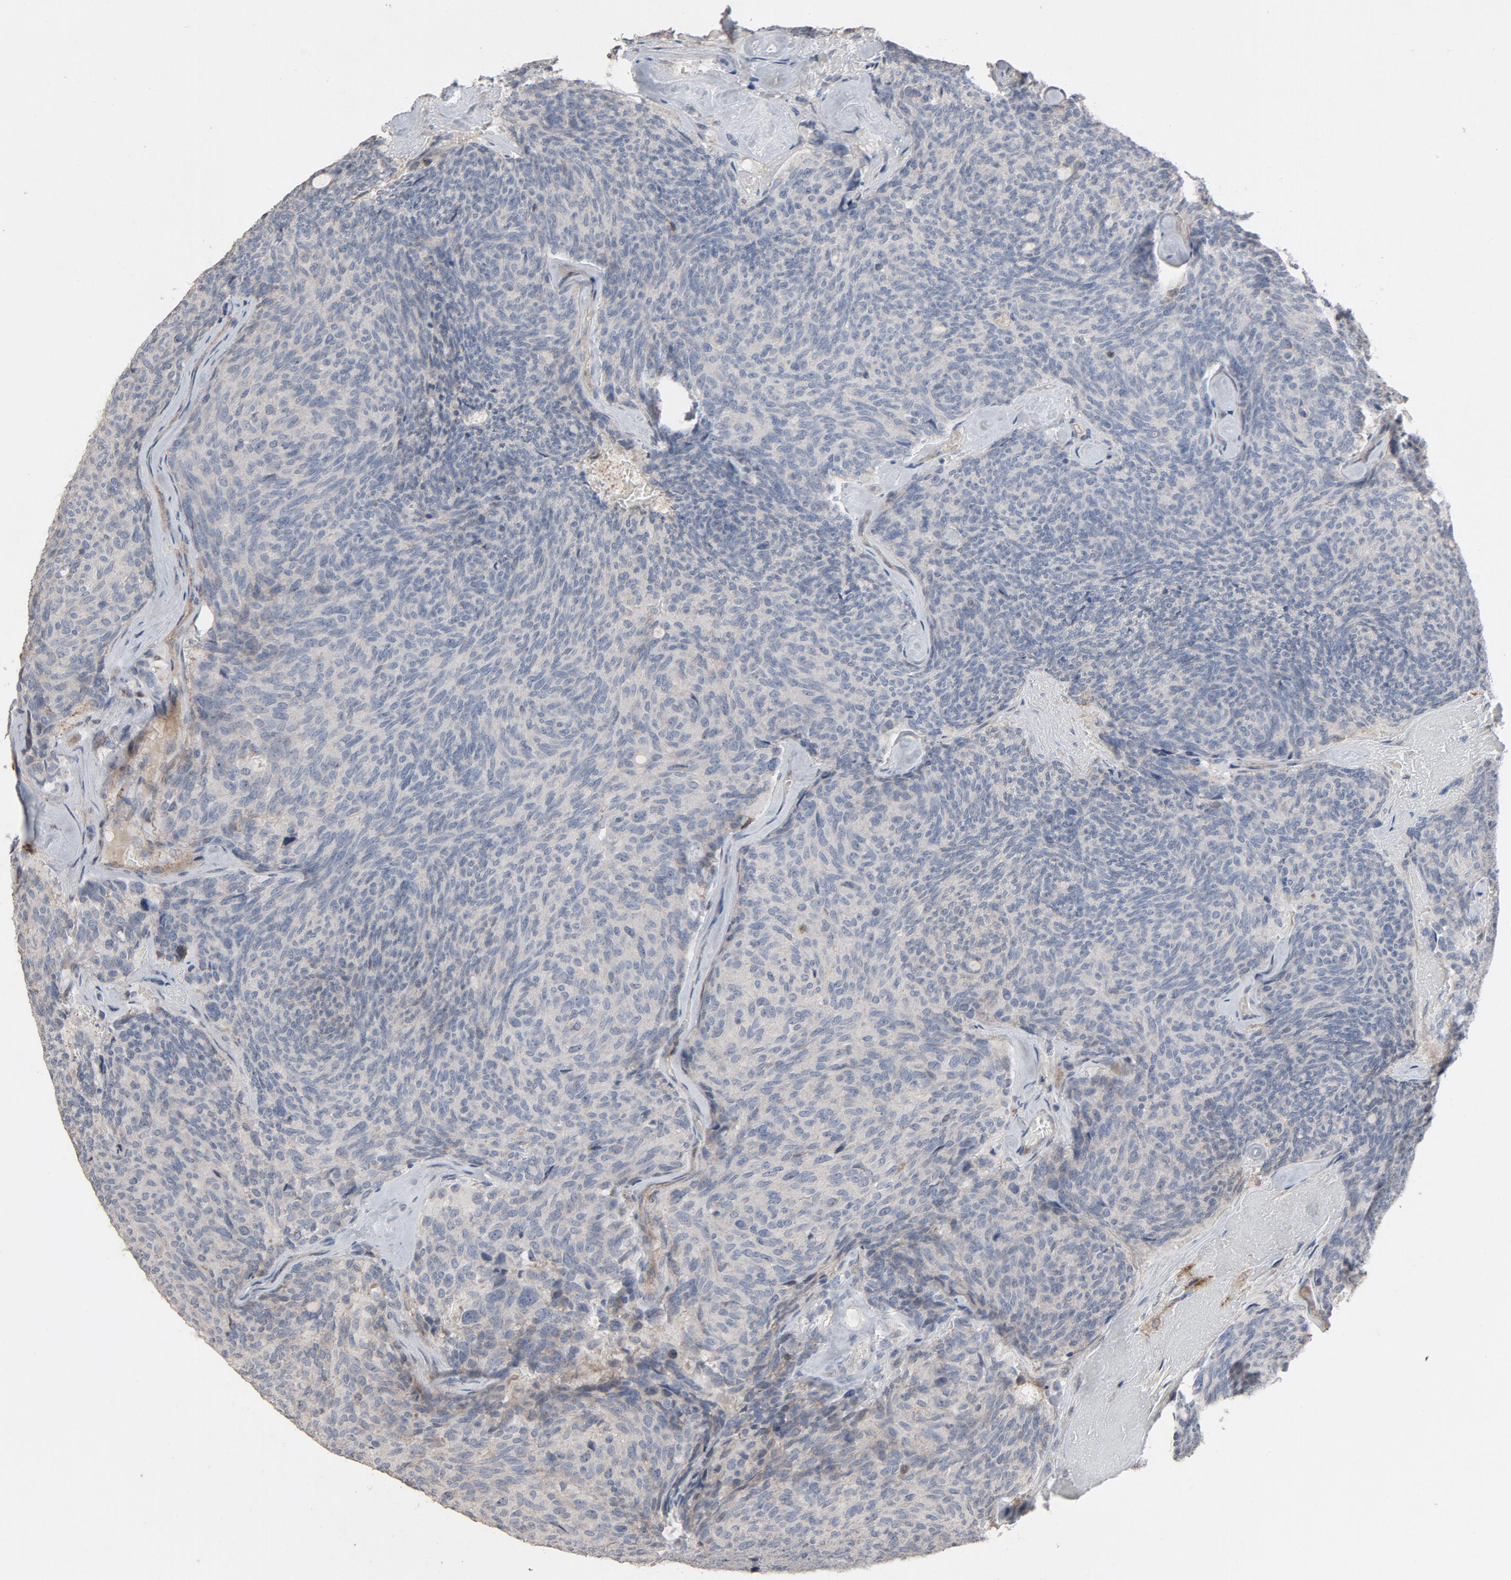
{"staining": {"intensity": "weak", "quantity": "<25%", "location": "cytoplasmic/membranous"}, "tissue": "carcinoid", "cell_type": "Tumor cells", "image_type": "cancer", "snomed": [{"axis": "morphology", "description": "Carcinoid, malignant, NOS"}, {"axis": "topography", "description": "Pancreas"}], "caption": "IHC of carcinoid reveals no positivity in tumor cells.", "gene": "CDK6", "patient": {"sex": "female", "age": 54}}